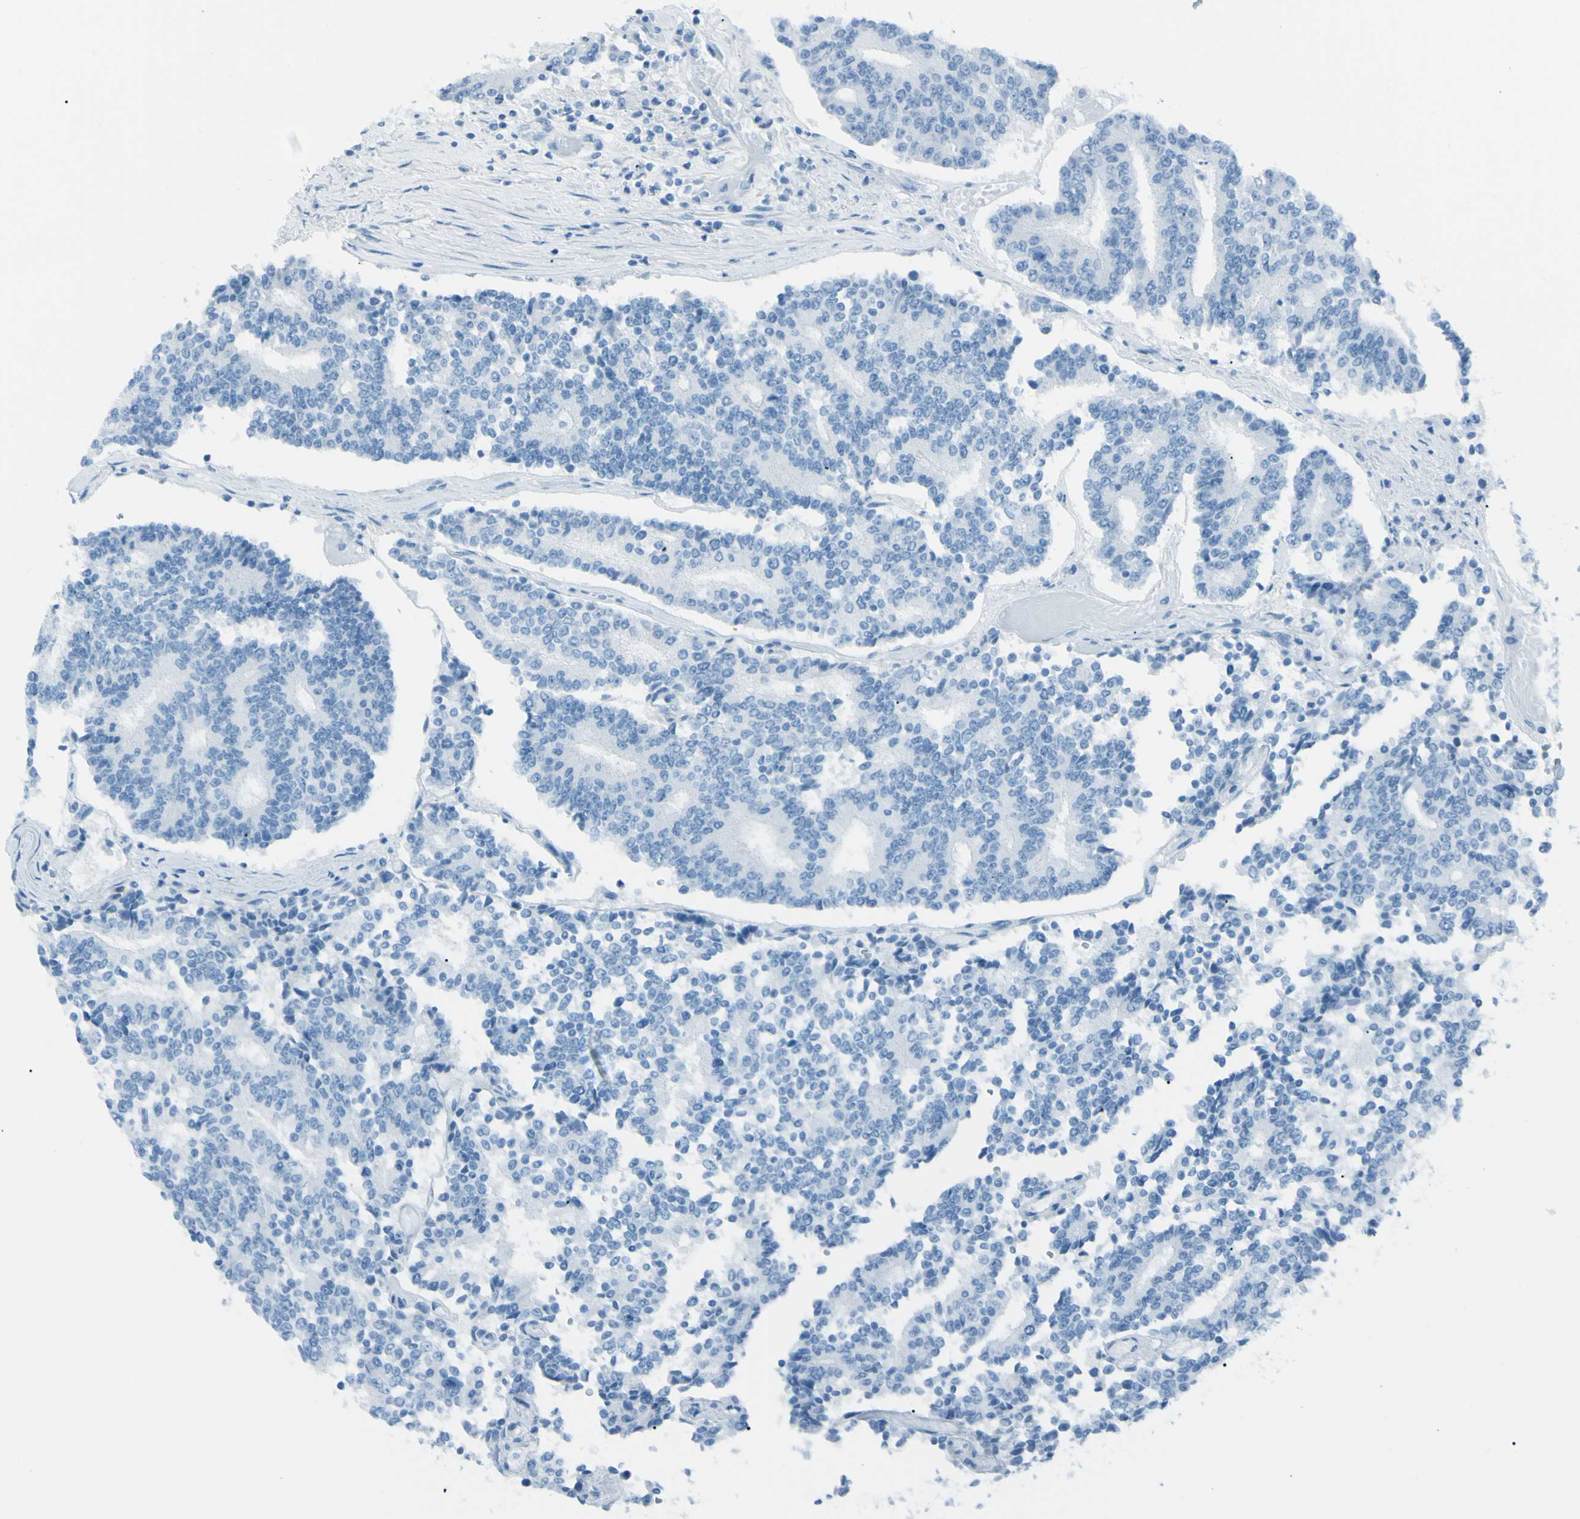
{"staining": {"intensity": "negative", "quantity": "none", "location": "none"}, "tissue": "prostate cancer", "cell_type": "Tumor cells", "image_type": "cancer", "snomed": [{"axis": "morphology", "description": "Normal tissue, NOS"}, {"axis": "morphology", "description": "Adenocarcinoma, High grade"}, {"axis": "topography", "description": "Prostate"}, {"axis": "topography", "description": "Seminal veicle"}], "caption": "DAB immunohistochemical staining of prostate cancer reveals no significant positivity in tumor cells.", "gene": "TFPI2", "patient": {"sex": "male", "age": 55}}